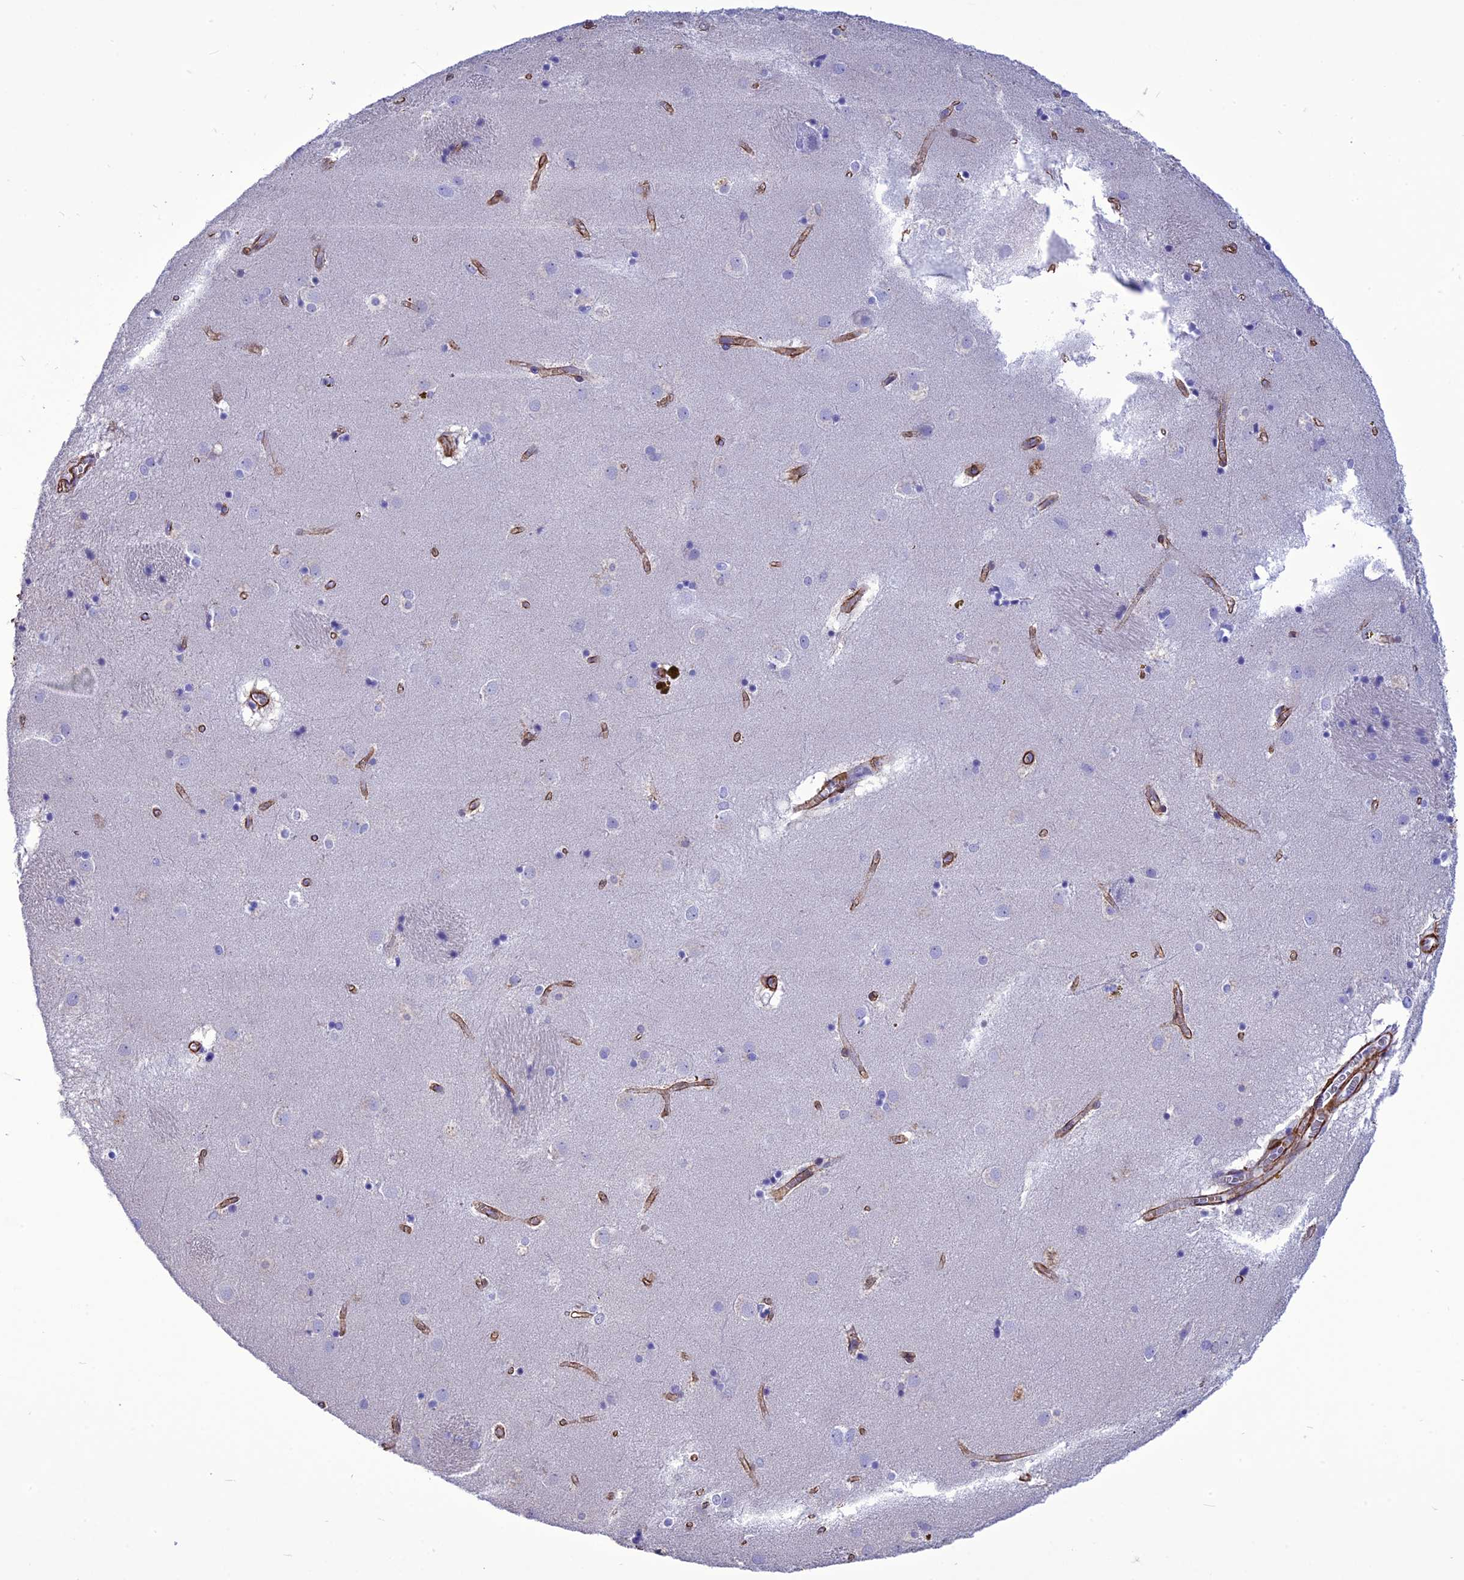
{"staining": {"intensity": "negative", "quantity": "none", "location": "none"}, "tissue": "caudate", "cell_type": "Glial cells", "image_type": "normal", "snomed": [{"axis": "morphology", "description": "Normal tissue, NOS"}, {"axis": "topography", "description": "Lateral ventricle wall"}], "caption": "A photomicrograph of caudate stained for a protein exhibits no brown staining in glial cells. The staining is performed using DAB (3,3'-diaminobenzidine) brown chromogen with nuclei counter-stained in using hematoxylin.", "gene": "NKD1", "patient": {"sex": "male", "age": 70}}